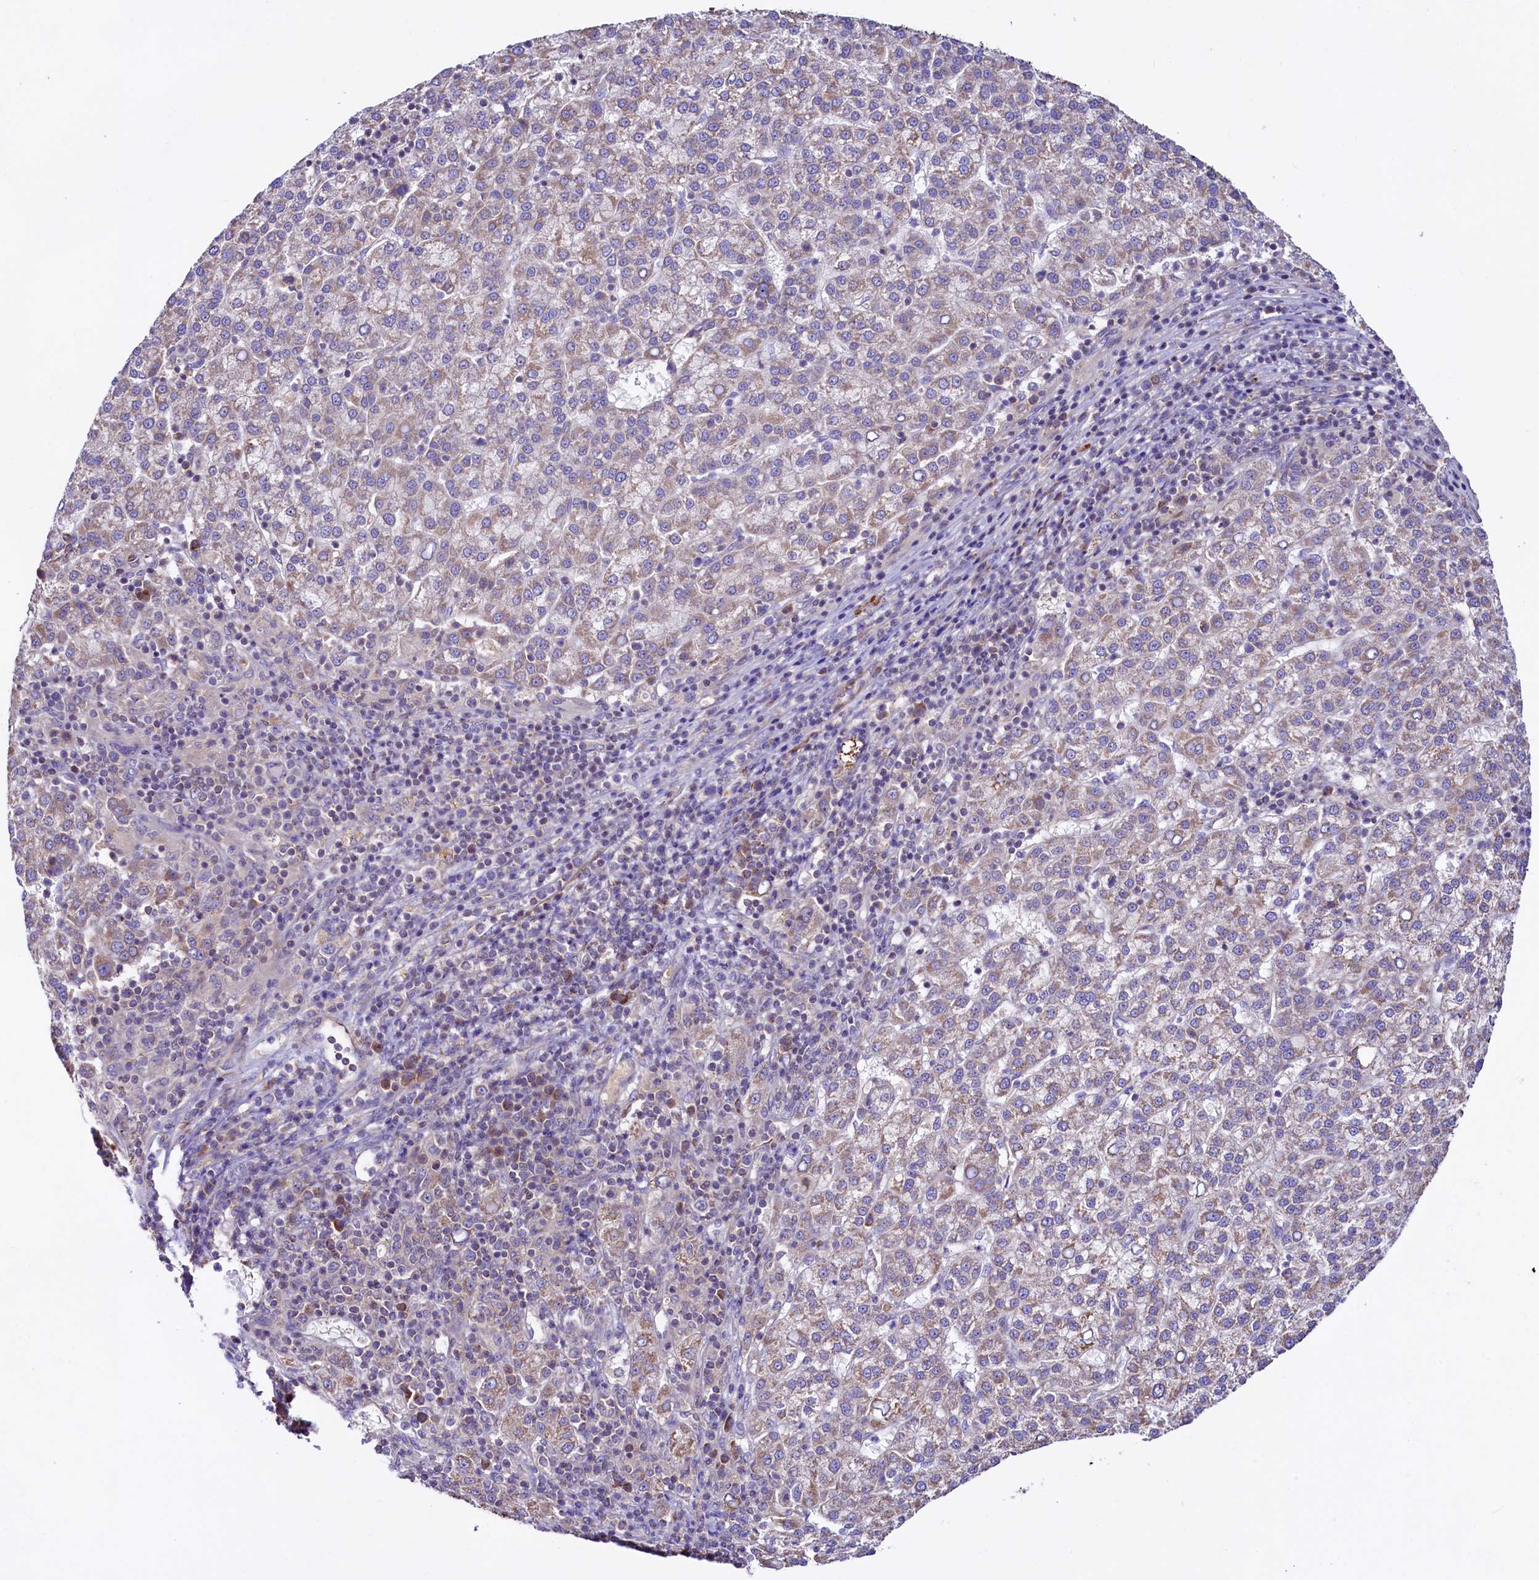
{"staining": {"intensity": "moderate", "quantity": "<25%", "location": "cytoplasmic/membranous"}, "tissue": "liver cancer", "cell_type": "Tumor cells", "image_type": "cancer", "snomed": [{"axis": "morphology", "description": "Carcinoma, Hepatocellular, NOS"}, {"axis": "topography", "description": "Liver"}], "caption": "This is a micrograph of IHC staining of liver hepatocellular carcinoma, which shows moderate expression in the cytoplasmic/membranous of tumor cells.", "gene": "CIAO3", "patient": {"sex": "female", "age": 58}}